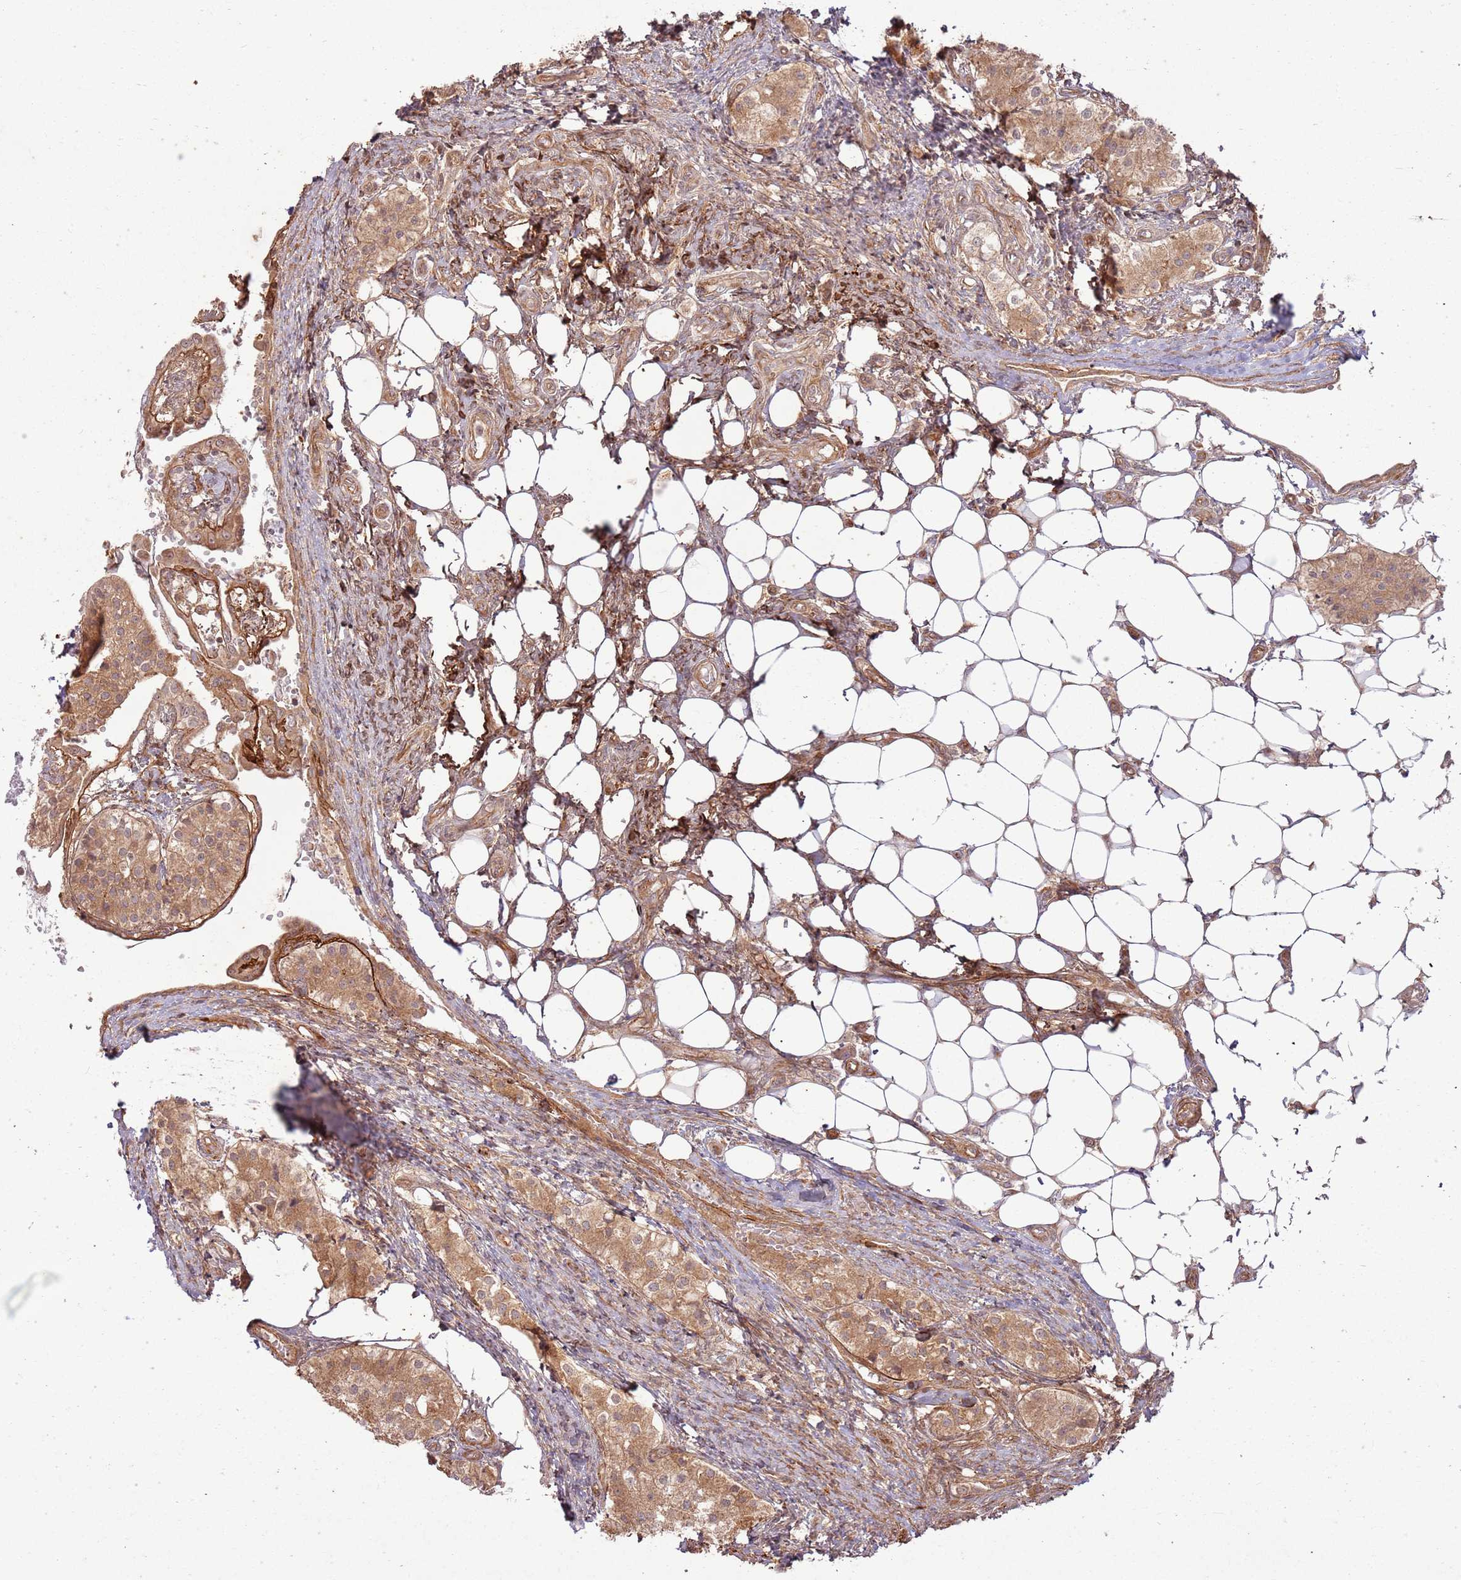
{"staining": {"intensity": "moderate", "quantity": ">75%", "location": "cytoplasmic/membranous"}, "tissue": "carcinoid", "cell_type": "Tumor cells", "image_type": "cancer", "snomed": [{"axis": "morphology", "description": "Carcinoid, malignant, NOS"}, {"axis": "topography", "description": "Colon"}], "caption": "Human carcinoid stained with a protein marker shows moderate staining in tumor cells.", "gene": "ZNF623", "patient": {"sex": "female", "age": 52}}